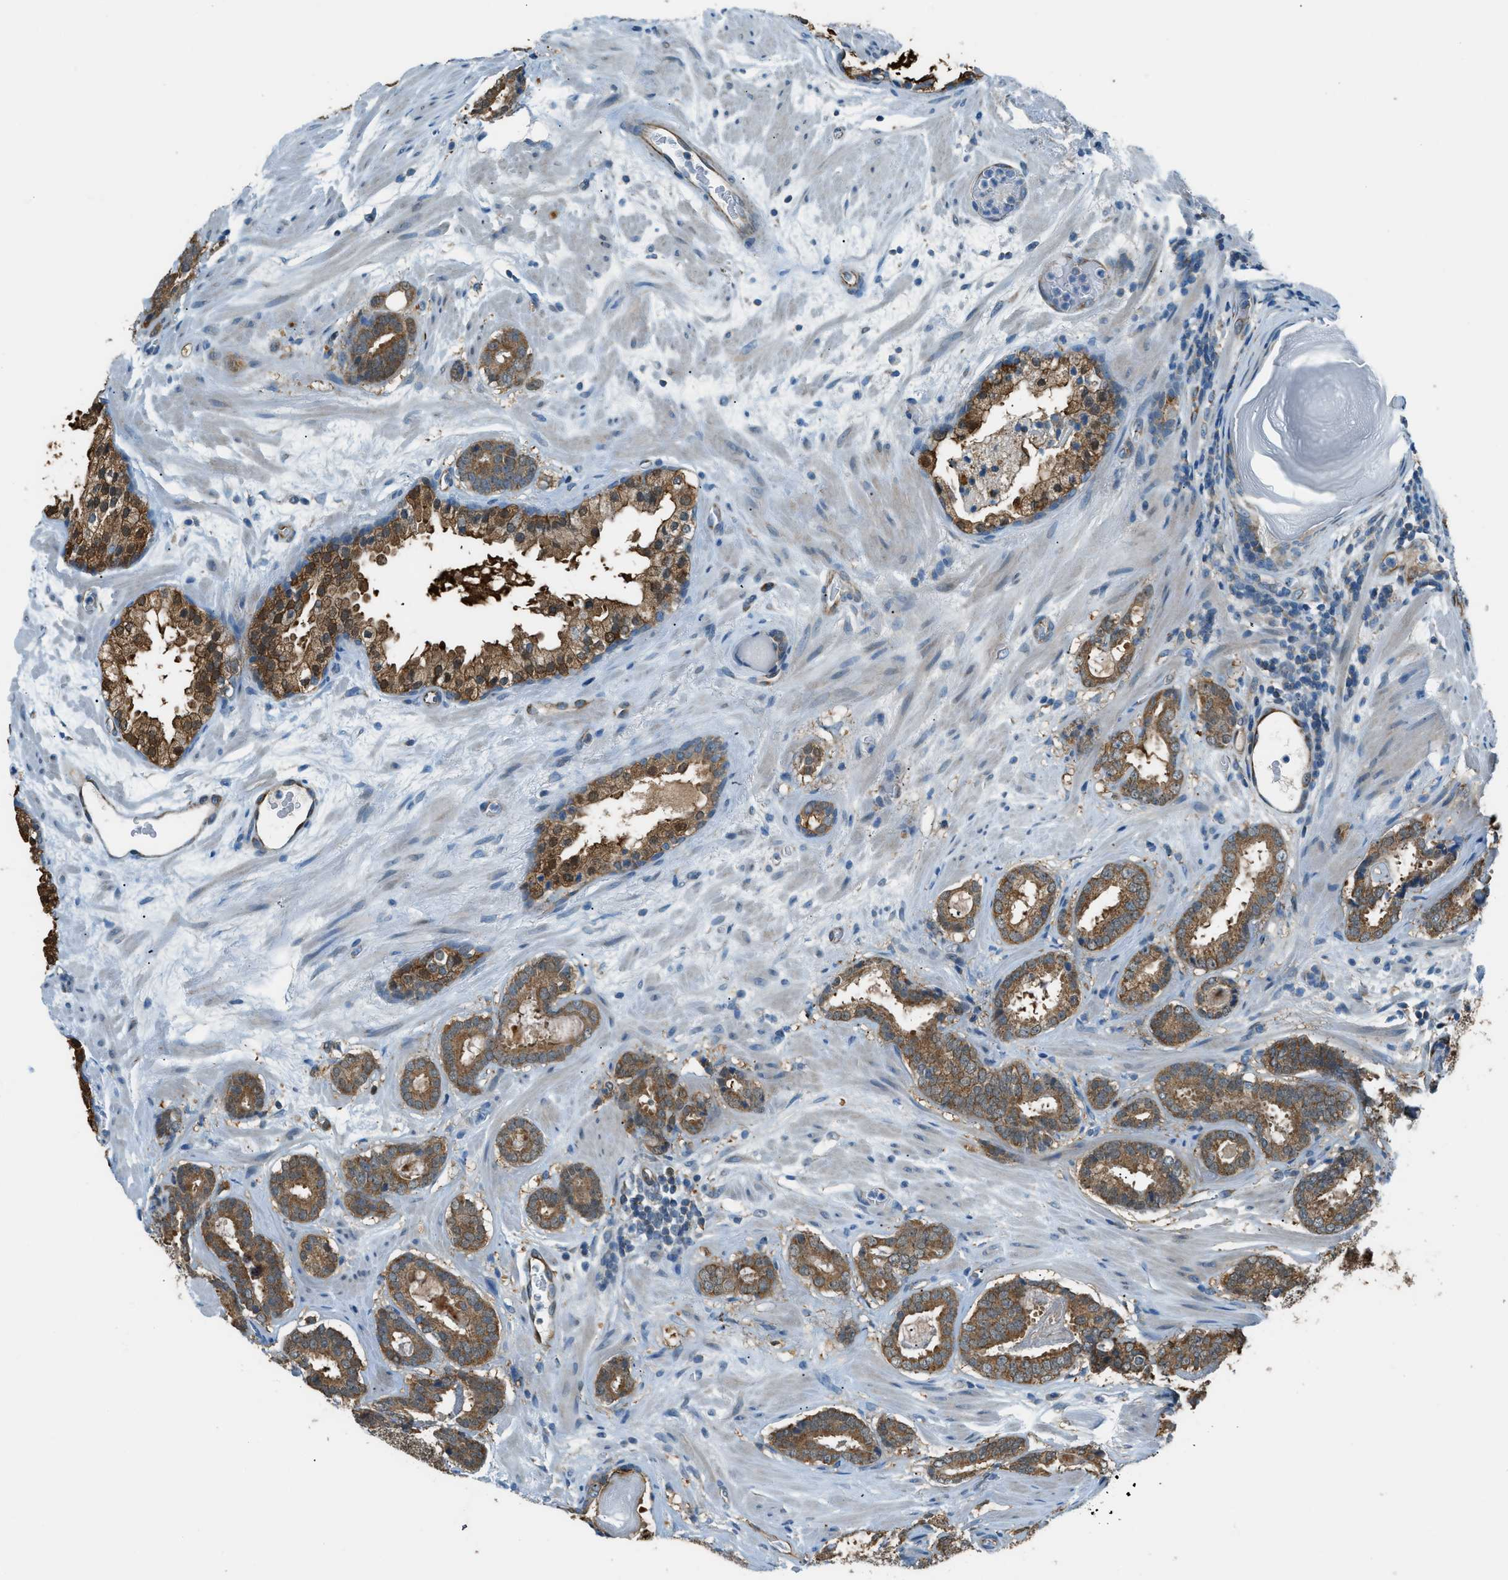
{"staining": {"intensity": "moderate", "quantity": ">75%", "location": "cytoplasmic/membranous"}, "tissue": "prostate cancer", "cell_type": "Tumor cells", "image_type": "cancer", "snomed": [{"axis": "morphology", "description": "Adenocarcinoma, Low grade"}, {"axis": "topography", "description": "Prostate"}], "caption": "Tumor cells exhibit medium levels of moderate cytoplasmic/membranous positivity in approximately >75% of cells in prostate adenocarcinoma (low-grade). (DAB (3,3'-diaminobenzidine) = brown stain, brightfield microscopy at high magnification).", "gene": "PIGG", "patient": {"sex": "male", "age": 69}}